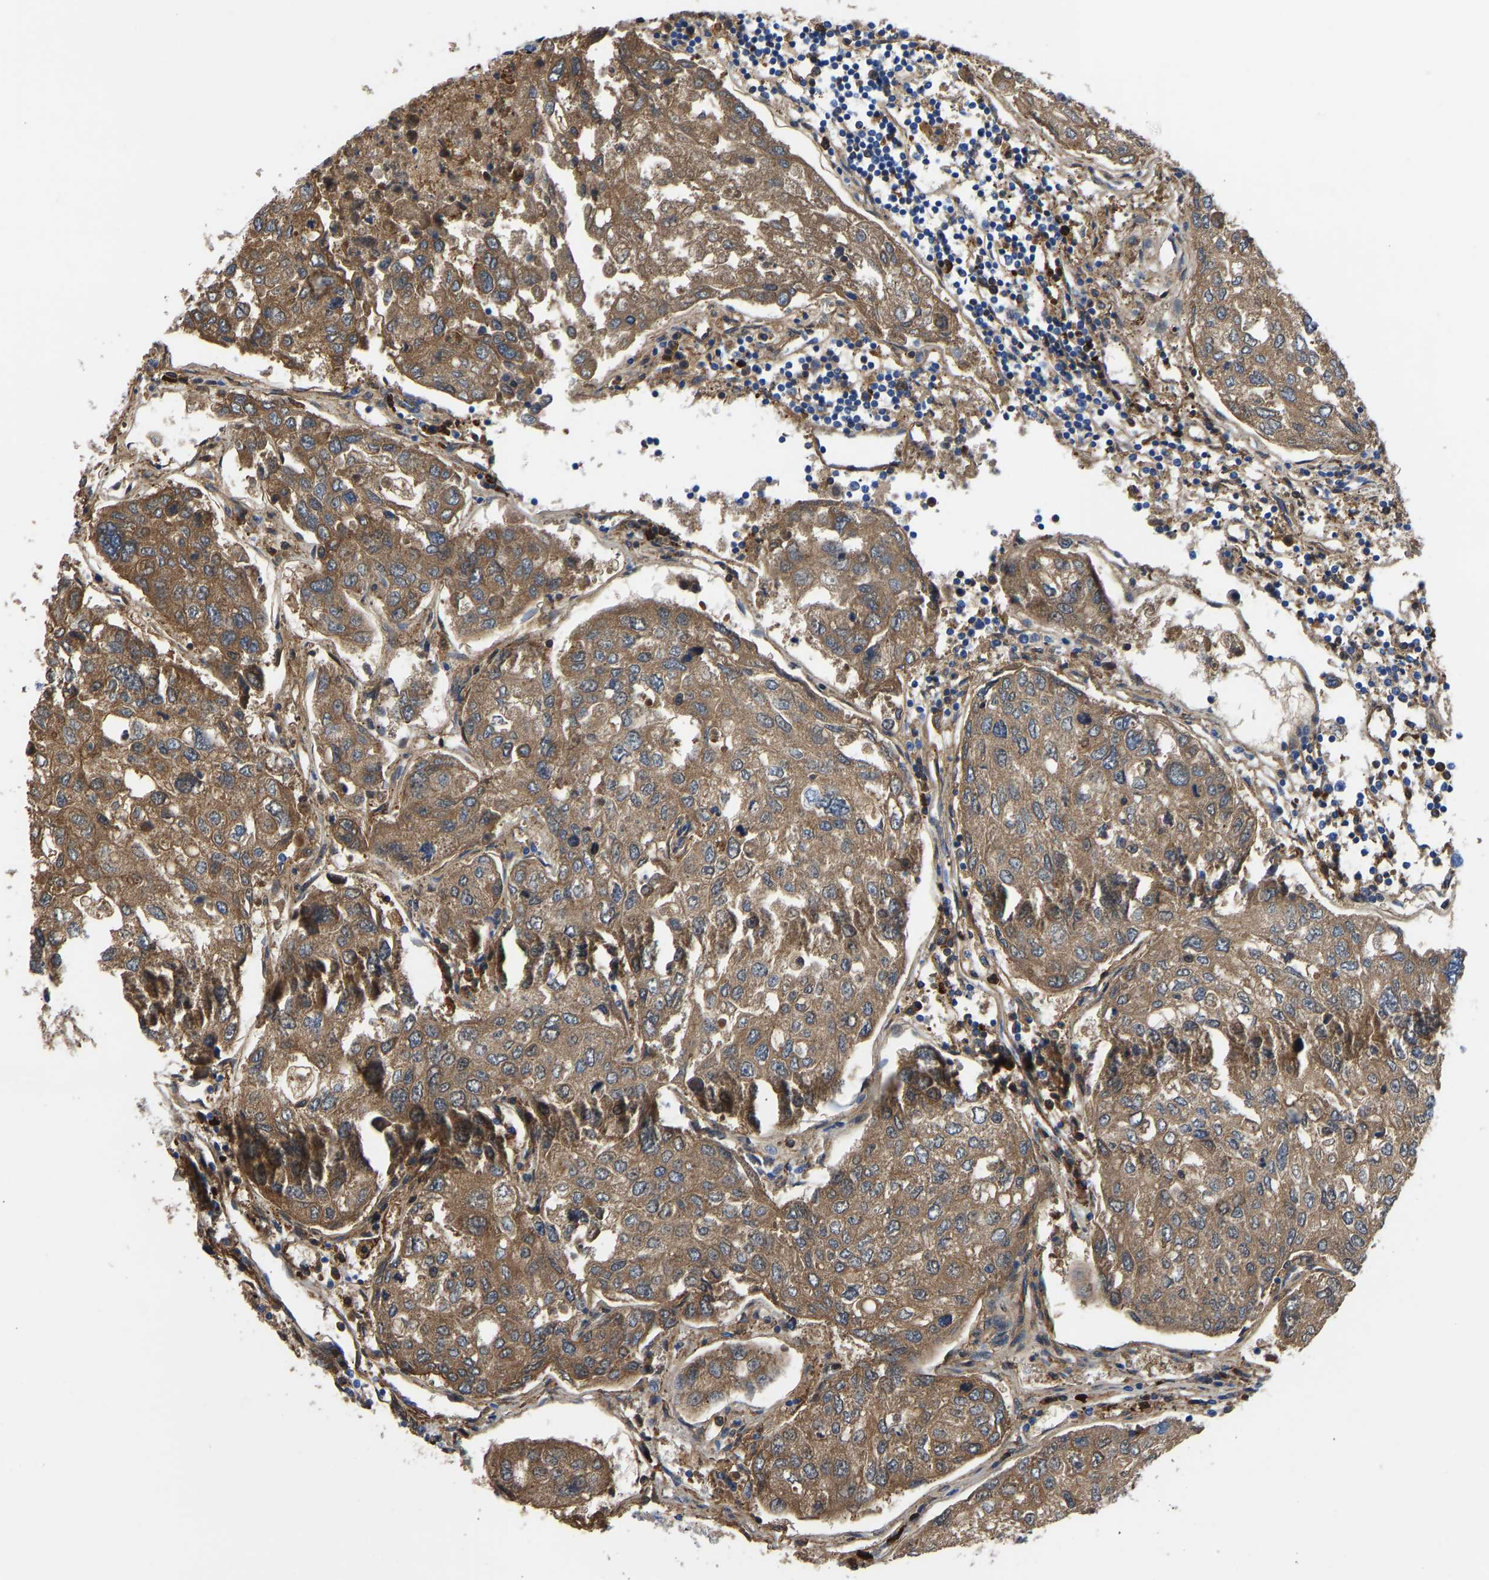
{"staining": {"intensity": "moderate", "quantity": ">75%", "location": "cytoplasmic/membranous"}, "tissue": "urothelial cancer", "cell_type": "Tumor cells", "image_type": "cancer", "snomed": [{"axis": "morphology", "description": "Urothelial carcinoma, High grade"}, {"axis": "topography", "description": "Lymph node"}, {"axis": "topography", "description": "Urinary bladder"}], "caption": "Brown immunohistochemical staining in human urothelial carcinoma (high-grade) reveals moderate cytoplasmic/membranous staining in about >75% of tumor cells. The staining was performed using DAB (3,3'-diaminobenzidine) to visualize the protein expression in brown, while the nuclei were stained in blue with hematoxylin (Magnification: 20x).", "gene": "HSPG2", "patient": {"sex": "male", "age": 51}}